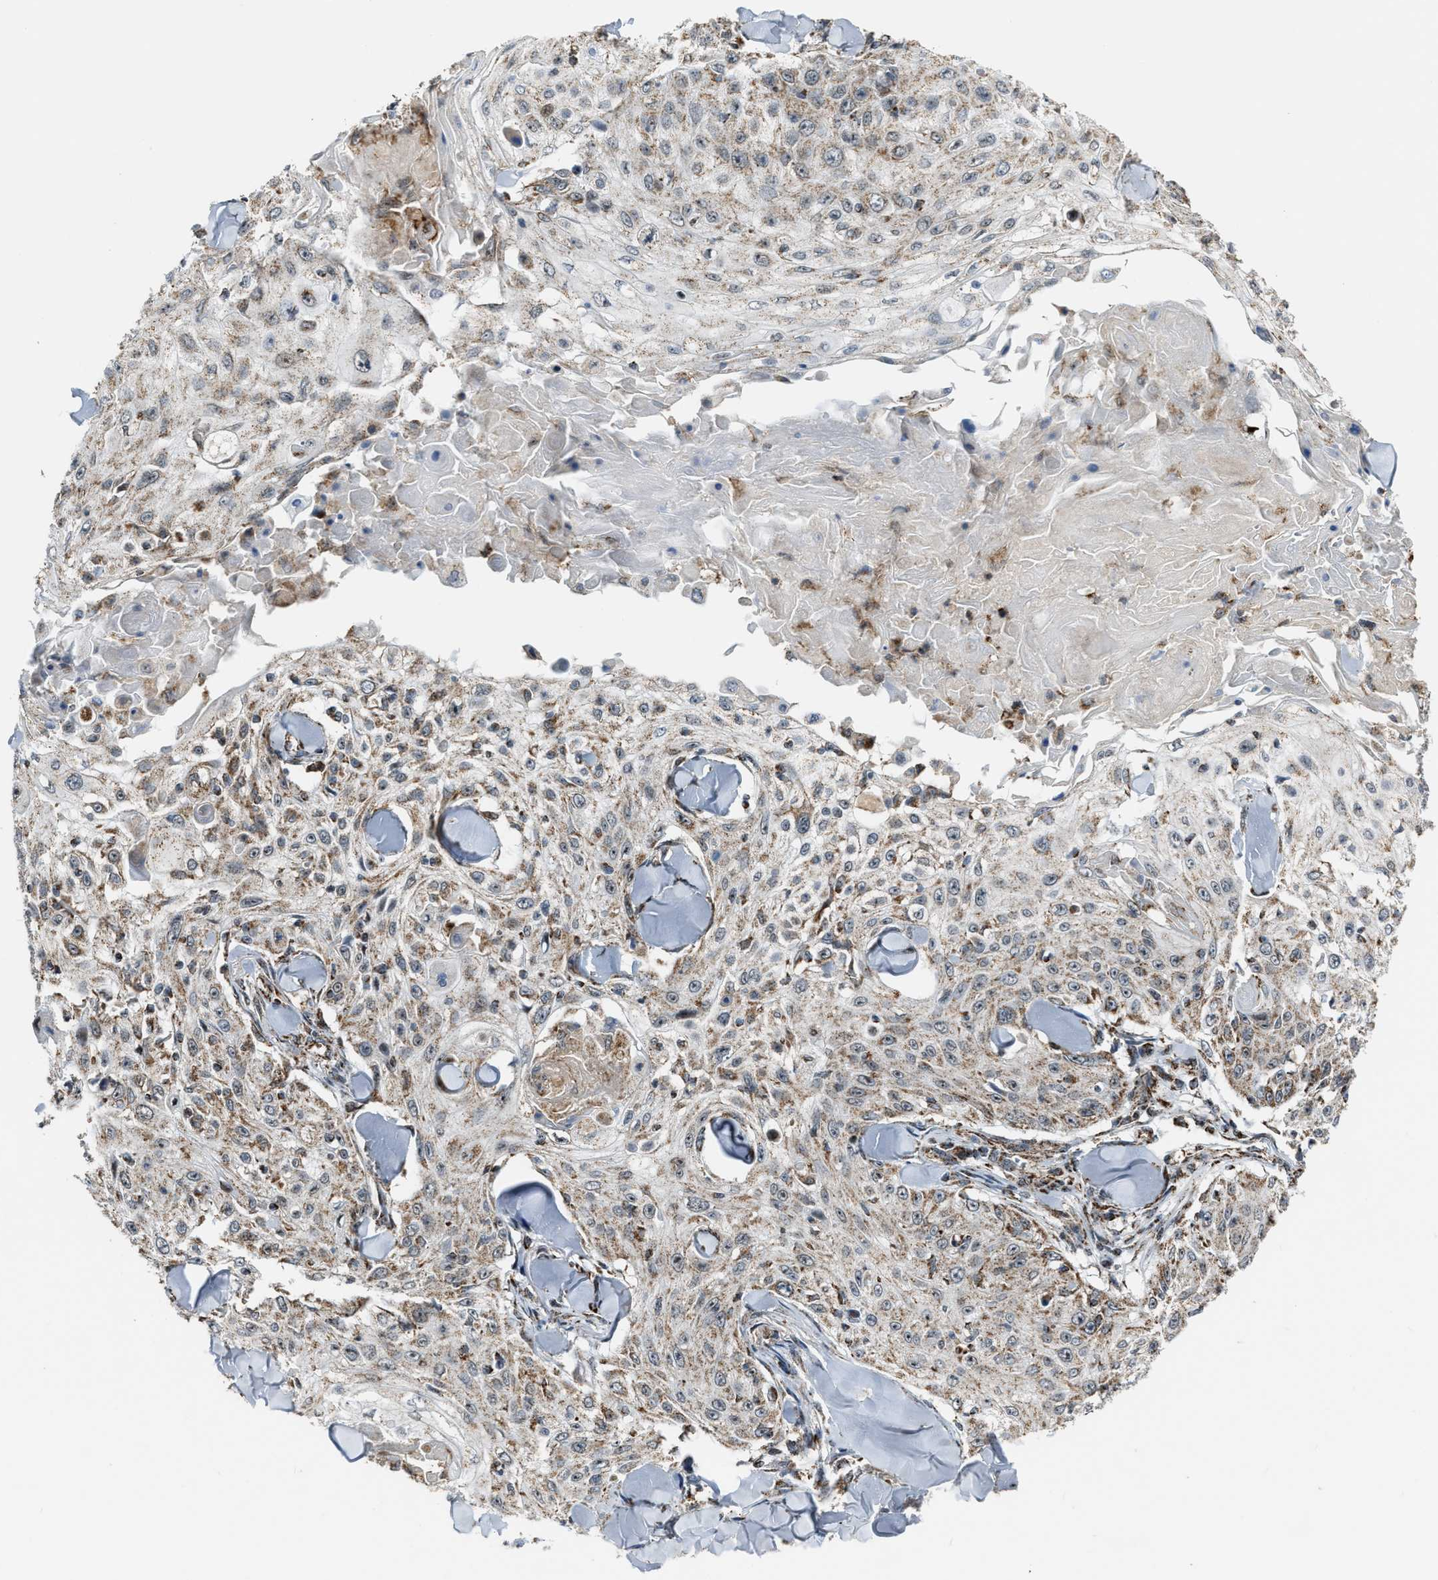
{"staining": {"intensity": "moderate", "quantity": ">75%", "location": "cytoplasmic/membranous"}, "tissue": "skin cancer", "cell_type": "Tumor cells", "image_type": "cancer", "snomed": [{"axis": "morphology", "description": "Squamous cell carcinoma, NOS"}, {"axis": "topography", "description": "Skin"}], "caption": "Protein analysis of skin cancer tissue exhibits moderate cytoplasmic/membranous staining in about >75% of tumor cells.", "gene": "CHN2", "patient": {"sex": "male", "age": 86}}